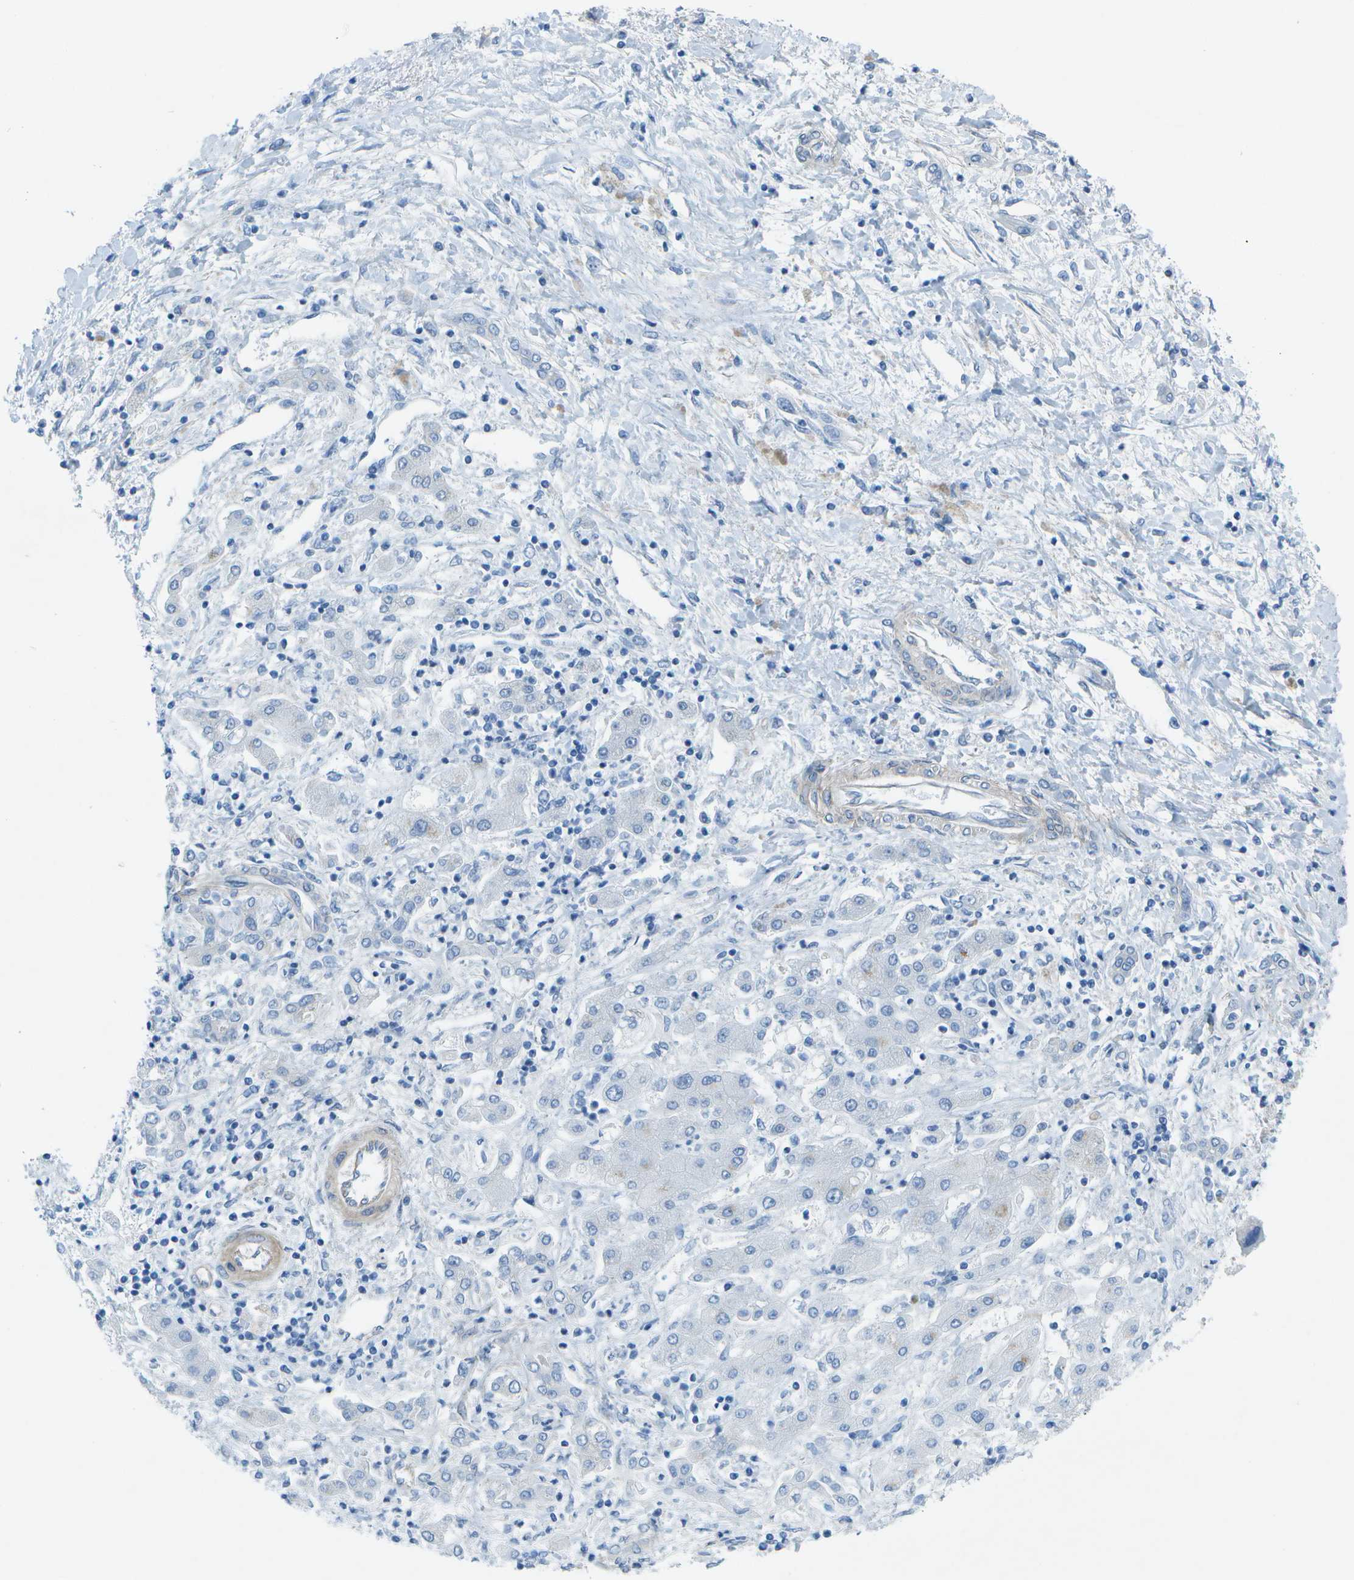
{"staining": {"intensity": "negative", "quantity": "none", "location": "none"}, "tissue": "liver cancer", "cell_type": "Tumor cells", "image_type": "cancer", "snomed": [{"axis": "morphology", "description": "Cholangiocarcinoma"}, {"axis": "topography", "description": "Liver"}], "caption": "Immunohistochemical staining of human liver cancer (cholangiocarcinoma) exhibits no significant expression in tumor cells.", "gene": "SORBS3", "patient": {"sex": "male", "age": 50}}